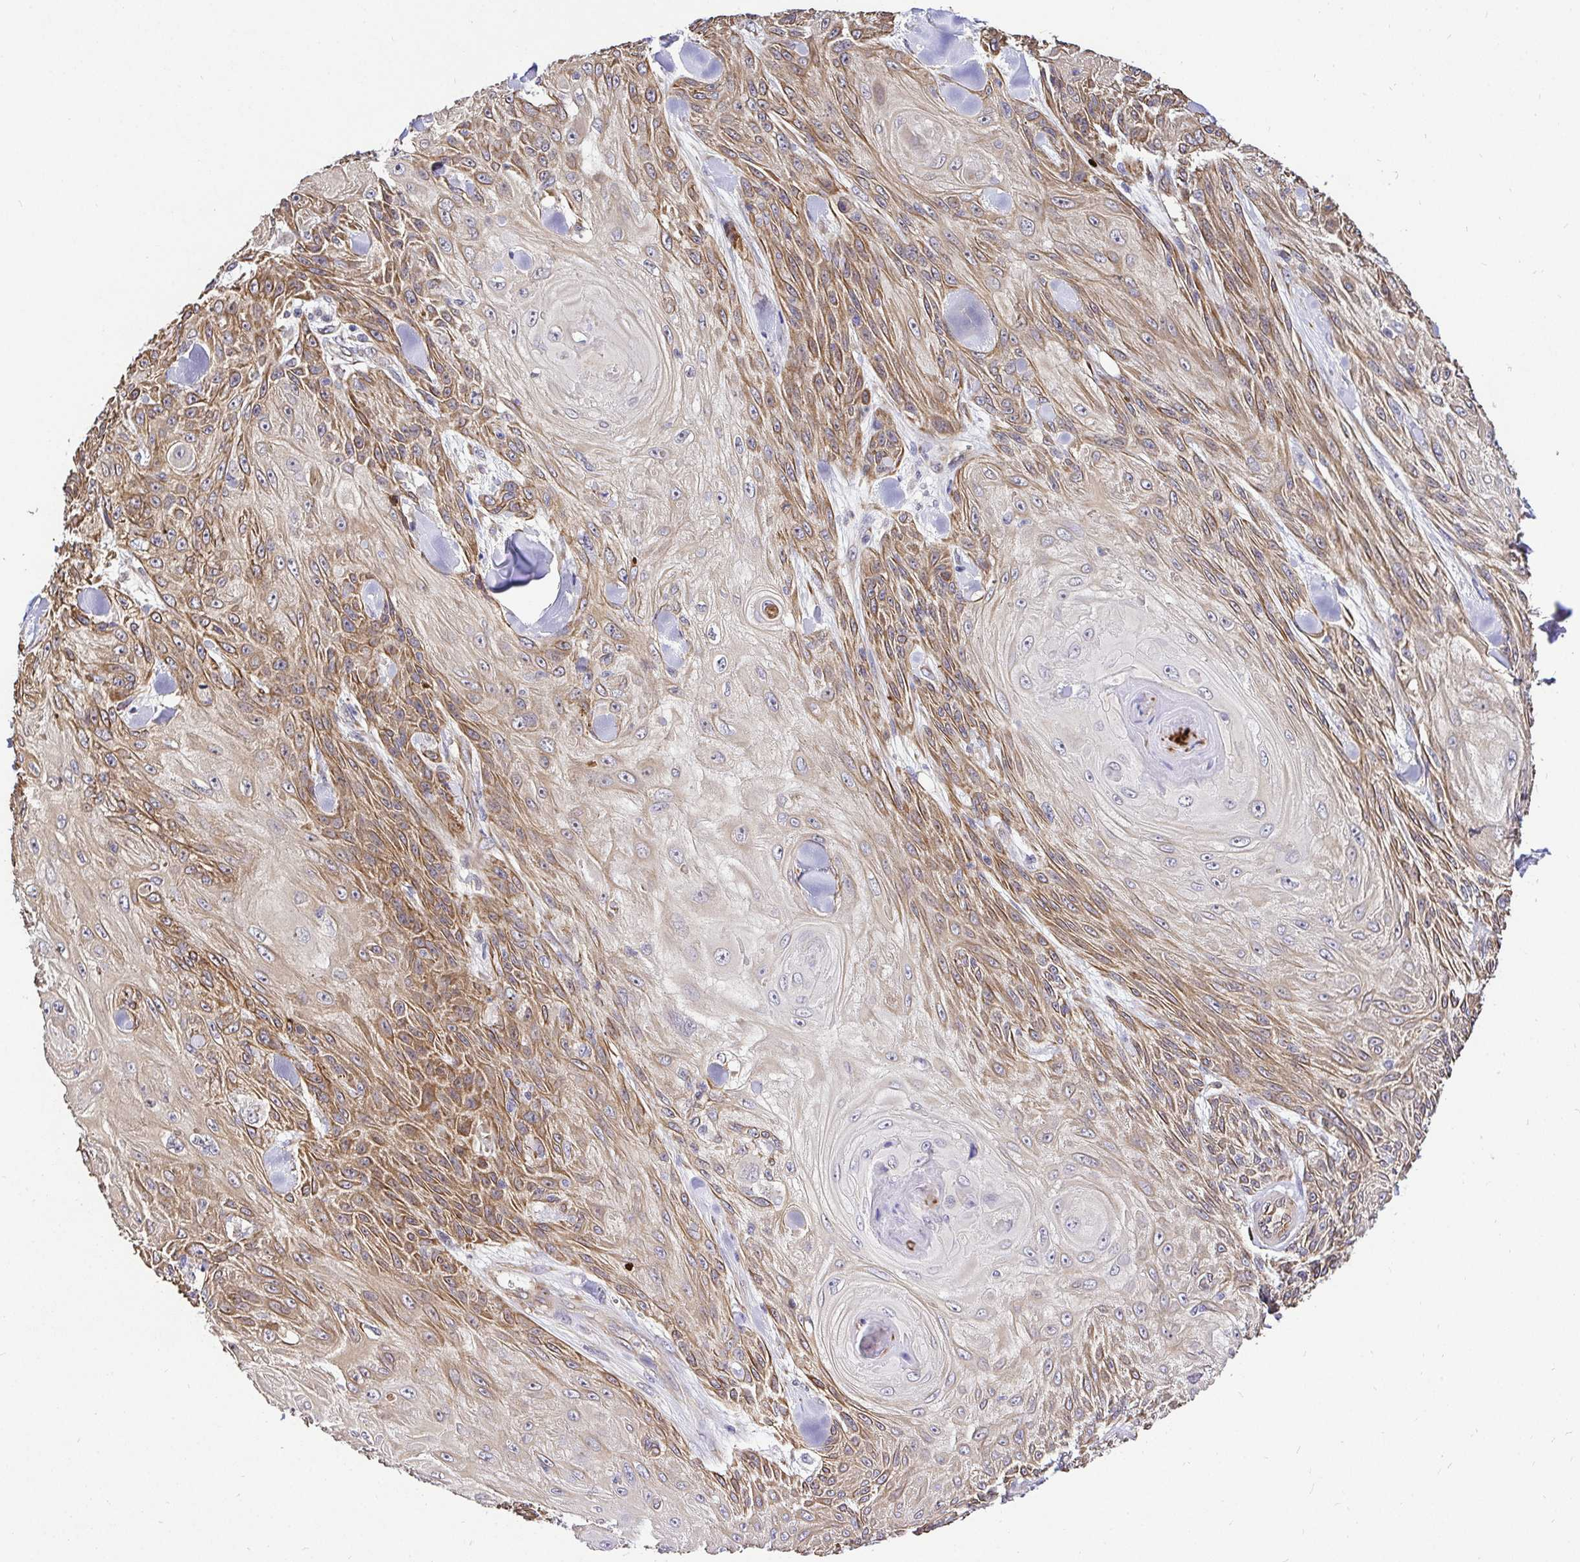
{"staining": {"intensity": "moderate", "quantity": ">75%", "location": "cytoplasmic/membranous"}, "tissue": "skin cancer", "cell_type": "Tumor cells", "image_type": "cancer", "snomed": [{"axis": "morphology", "description": "Squamous cell carcinoma, NOS"}, {"axis": "topography", "description": "Skin"}], "caption": "Protein expression analysis of human skin cancer (squamous cell carcinoma) reveals moderate cytoplasmic/membranous expression in approximately >75% of tumor cells.", "gene": "CCDC122", "patient": {"sex": "male", "age": 88}}